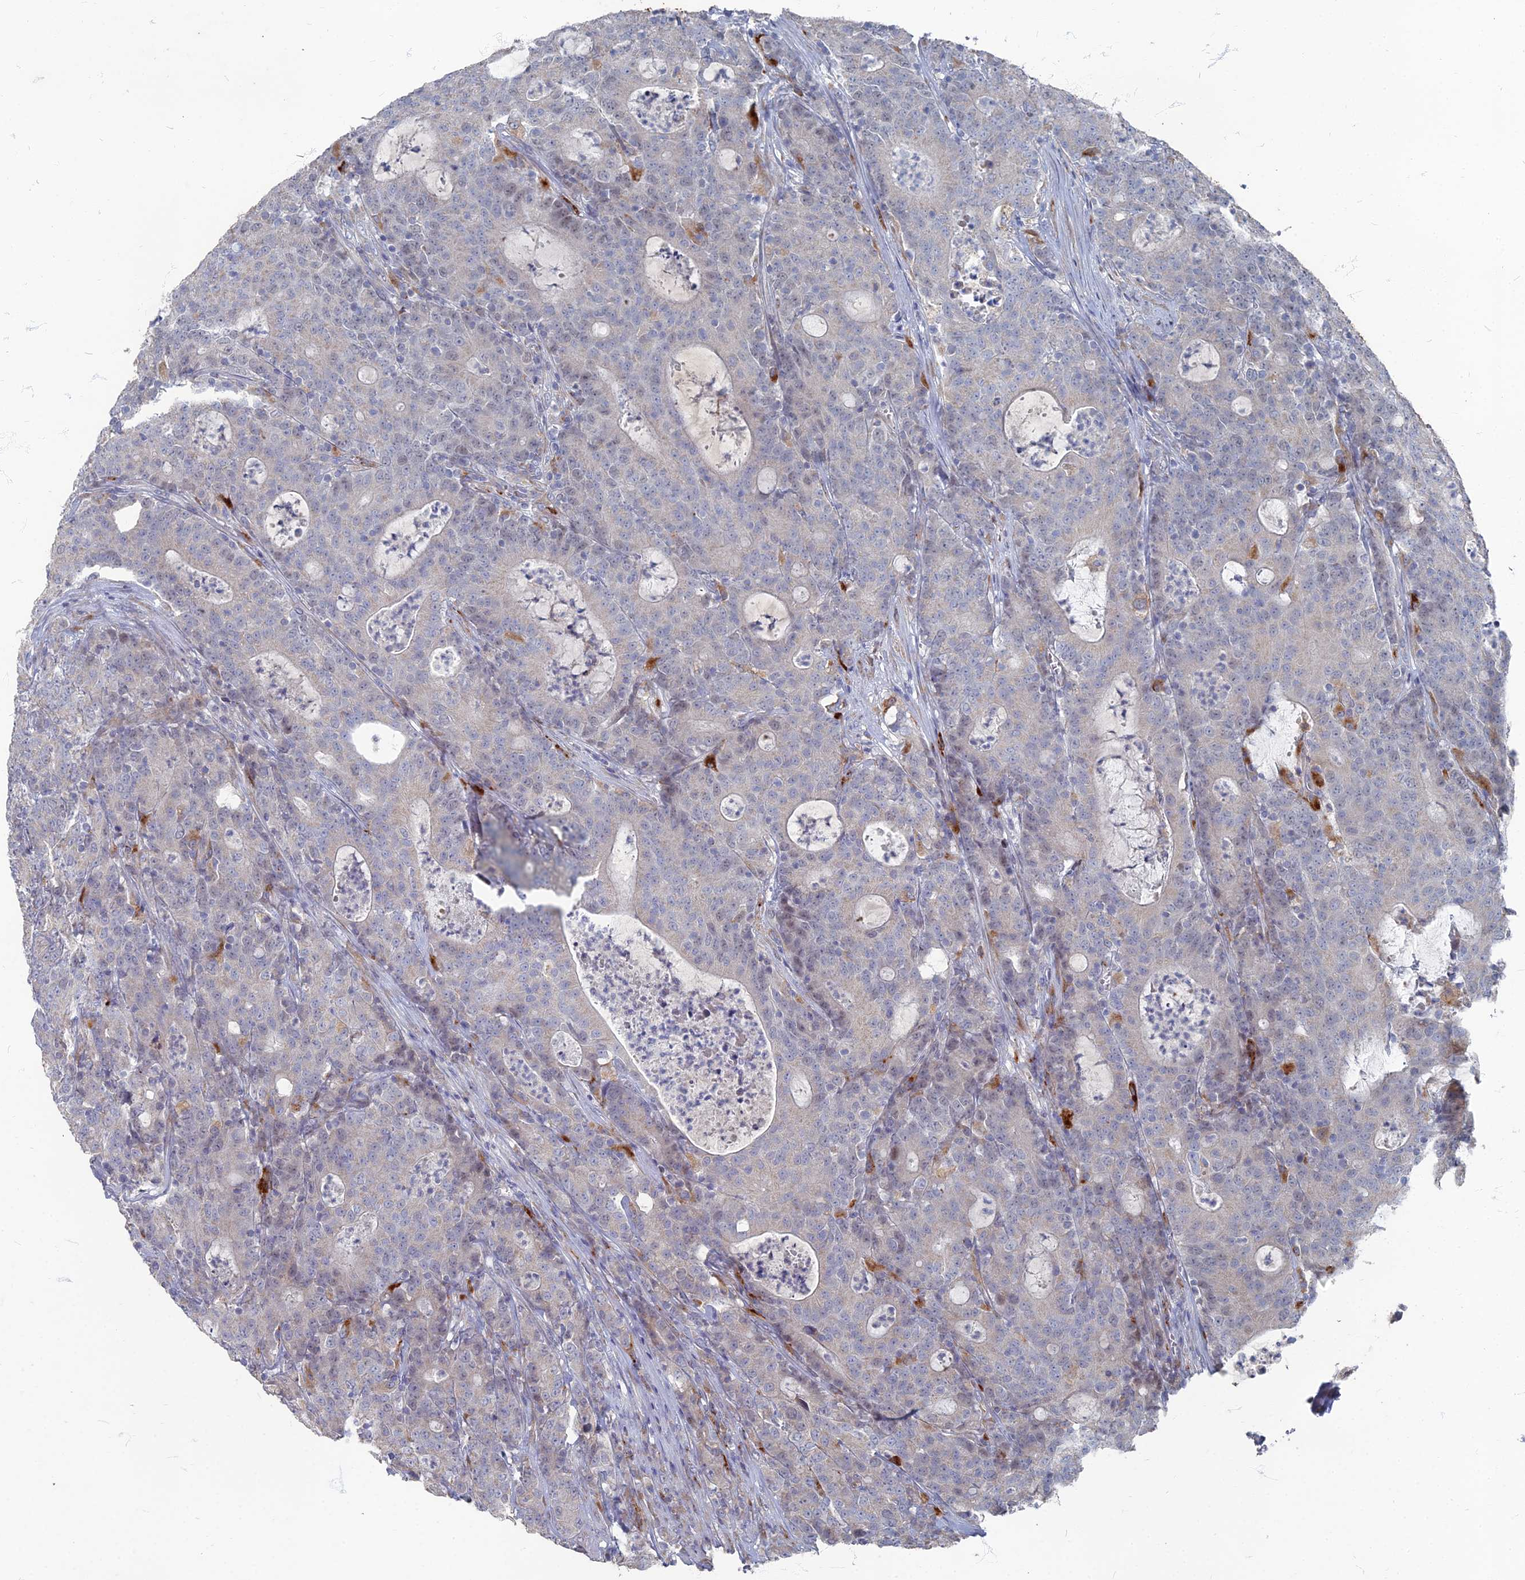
{"staining": {"intensity": "negative", "quantity": "none", "location": "none"}, "tissue": "colorectal cancer", "cell_type": "Tumor cells", "image_type": "cancer", "snomed": [{"axis": "morphology", "description": "Adenocarcinoma, NOS"}, {"axis": "topography", "description": "Colon"}], "caption": "This is an immunohistochemistry (IHC) photomicrograph of human colorectal cancer (adenocarcinoma). There is no positivity in tumor cells.", "gene": "TMEM128", "patient": {"sex": "male", "age": 83}}